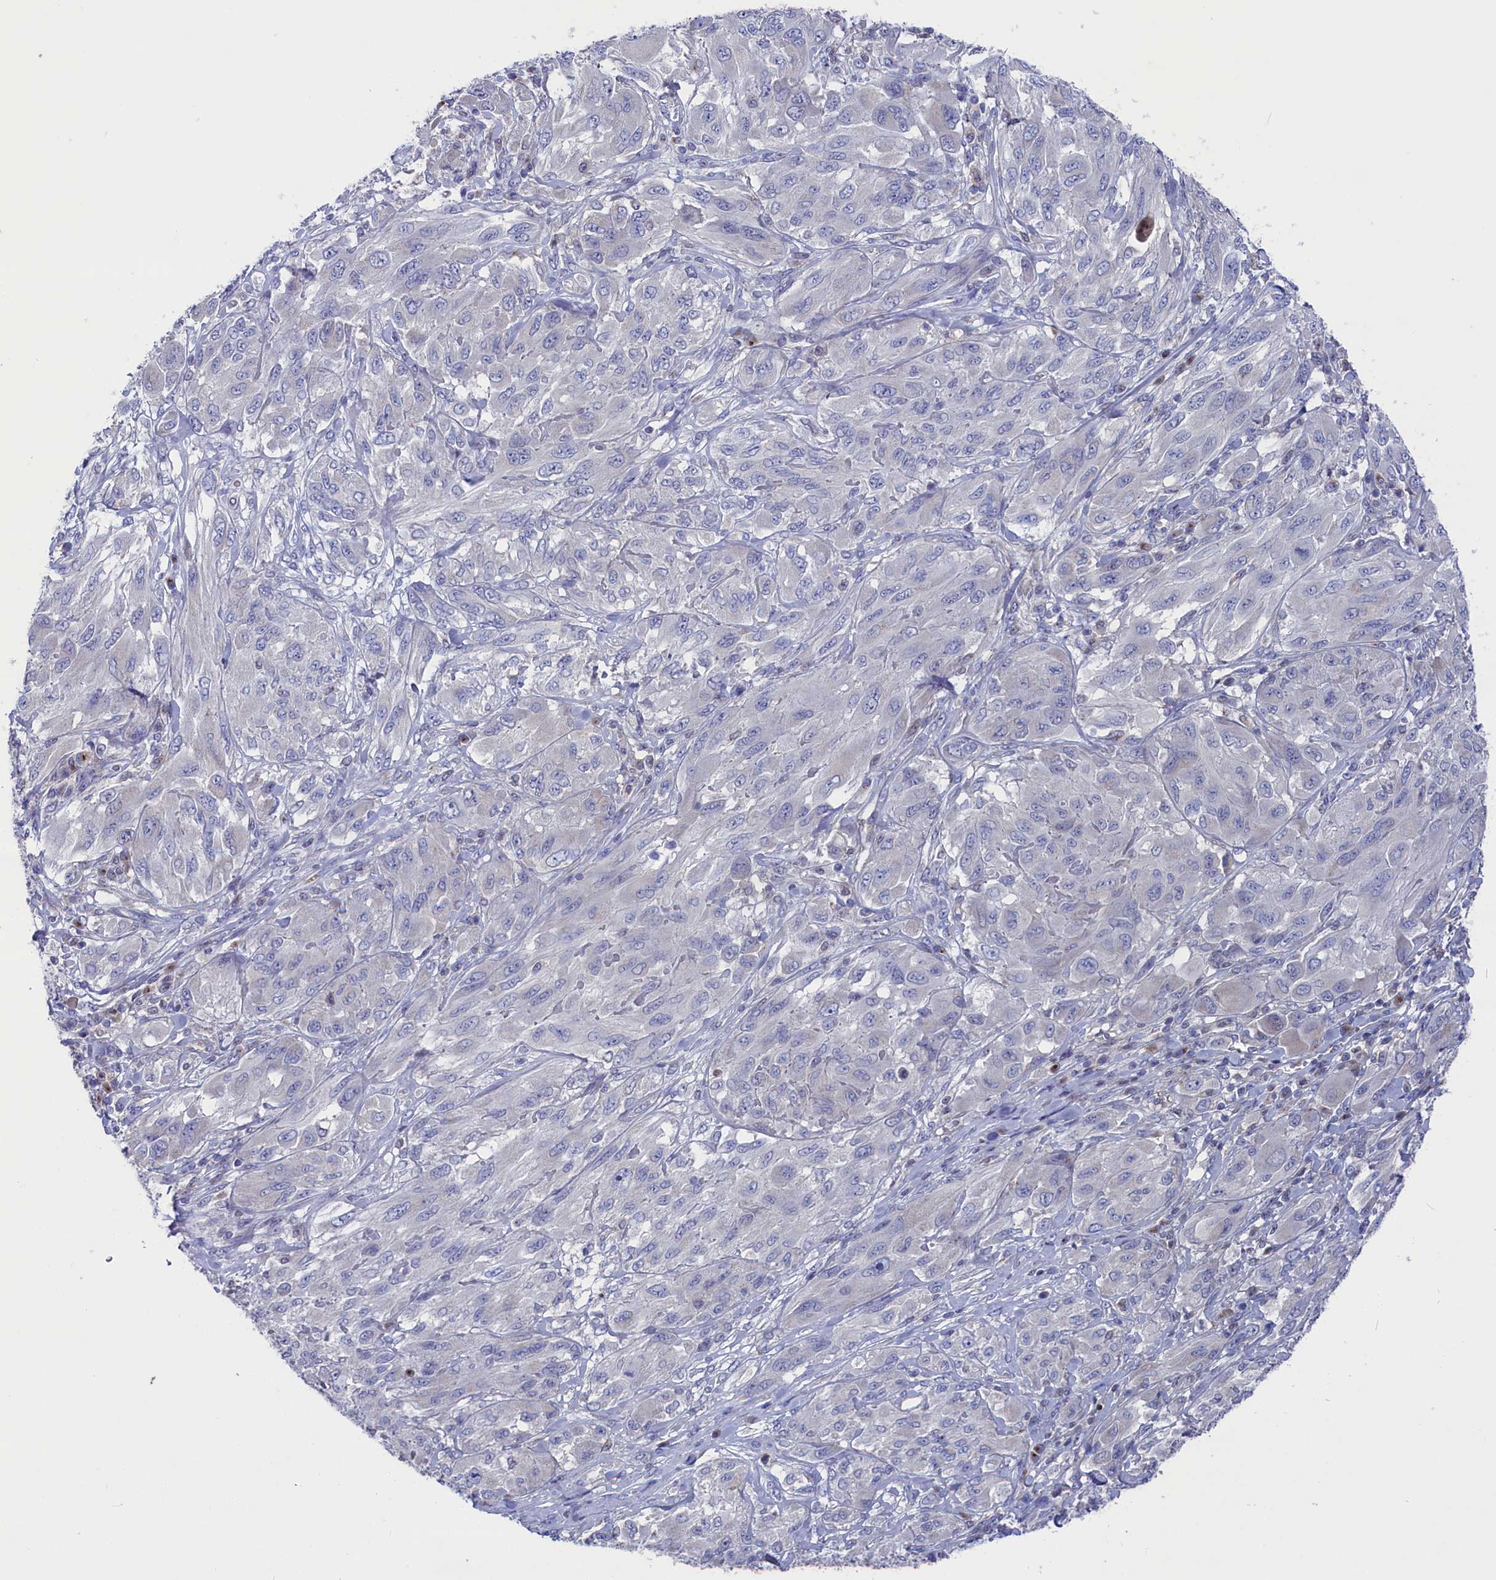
{"staining": {"intensity": "negative", "quantity": "none", "location": "none"}, "tissue": "melanoma", "cell_type": "Tumor cells", "image_type": "cancer", "snomed": [{"axis": "morphology", "description": "Malignant melanoma, NOS"}, {"axis": "topography", "description": "Skin"}], "caption": "Immunohistochemical staining of human melanoma exhibits no significant staining in tumor cells.", "gene": "GPR108", "patient": {"sex": "female", "age": 91}}